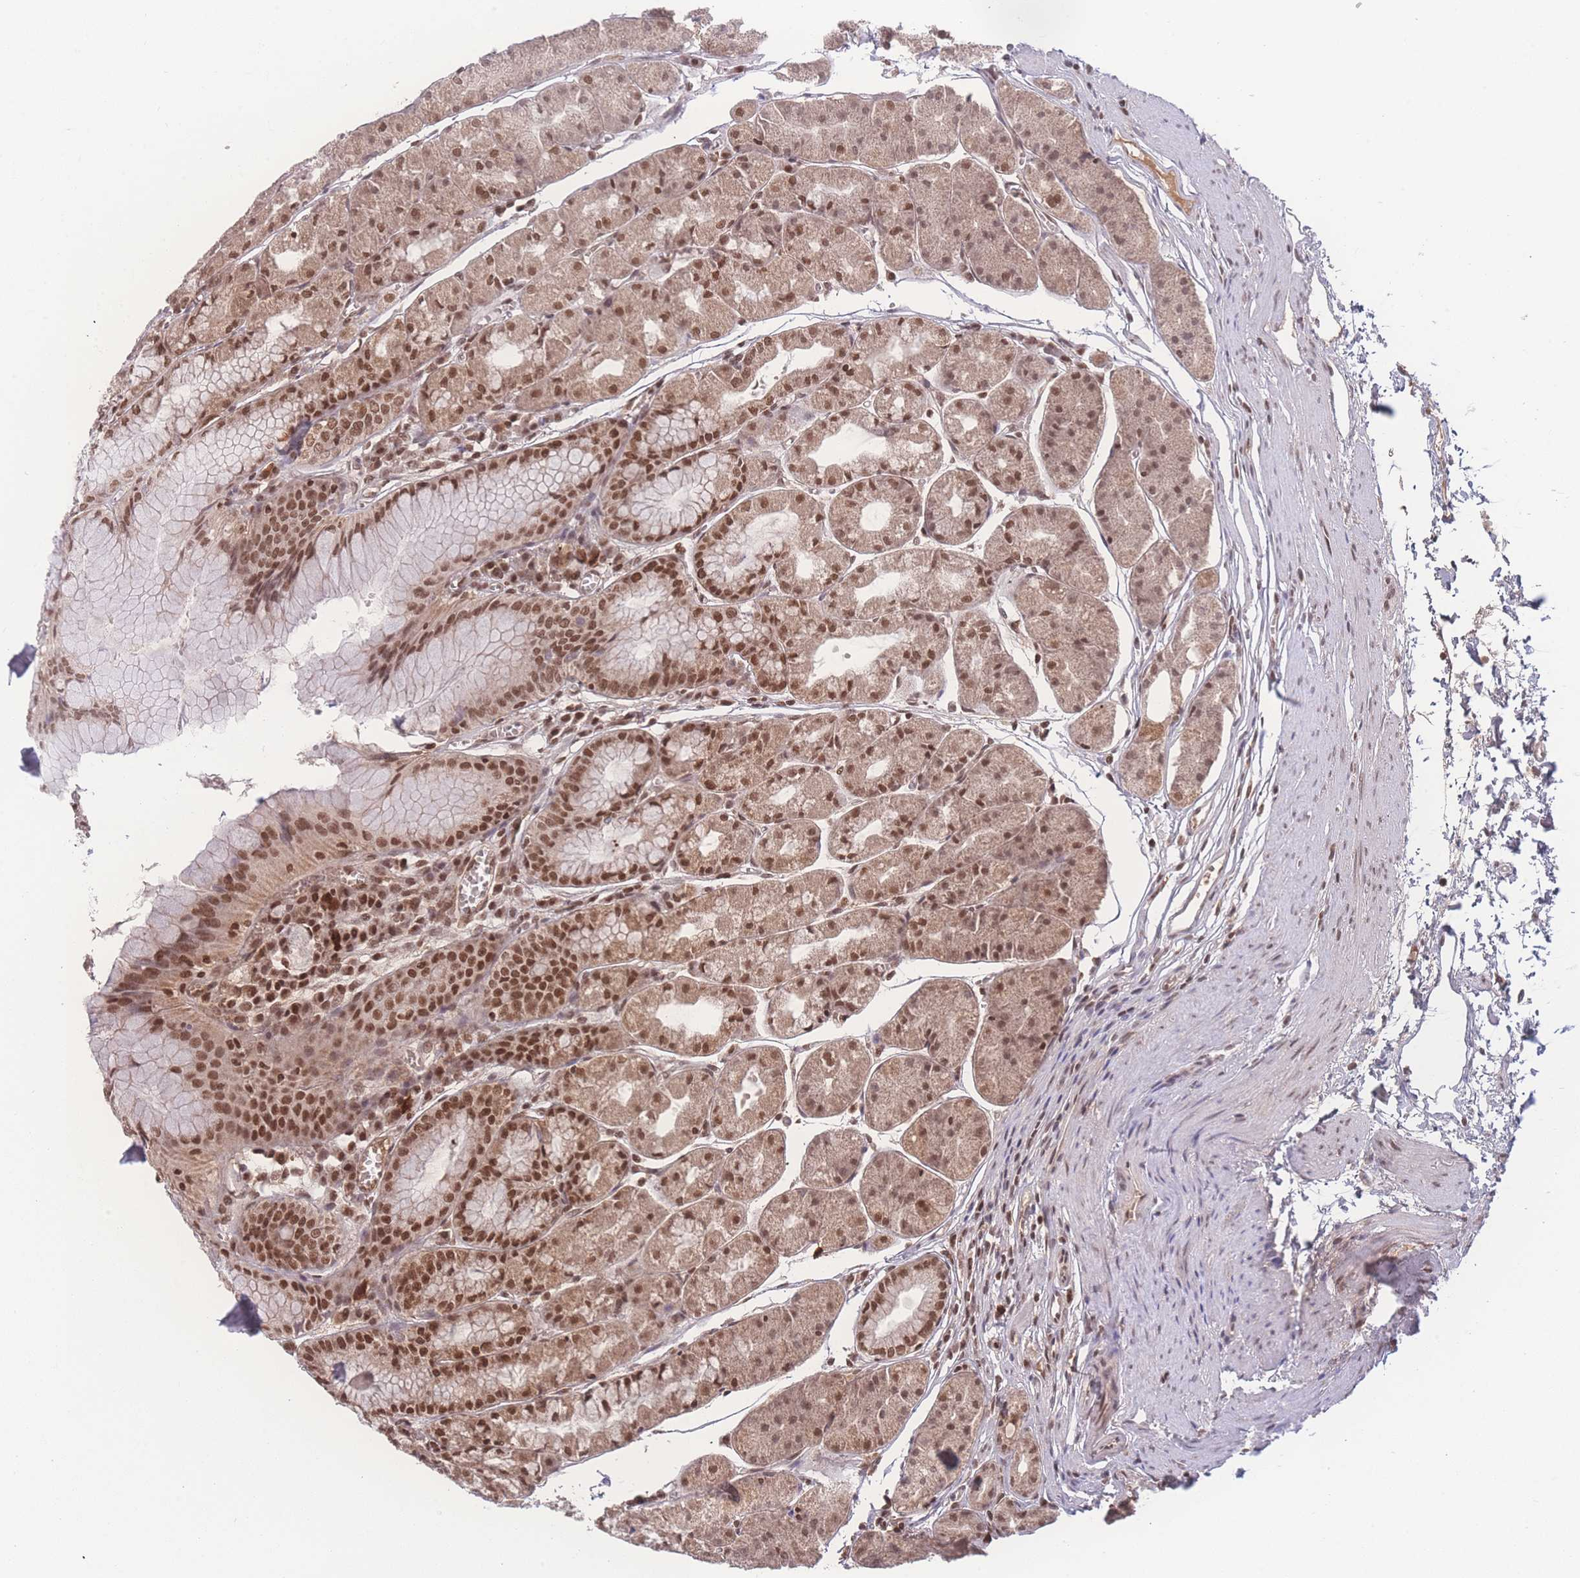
{"staining": {"intensity": "strong", "quantity": ">75%", "location": "nuclear"}, "tissue": "stomach", "cell_type": "Glandular cells", "image_type": "normal", "snomed": [{"axis": "morphology", "description": "Normal tissue, NOS"}, {"axis": "topography", "description": "Stomach"}], "caption": "Immunohistochemical staining of benign stomach displays high levels of strong nuclear staining in about >75% of glandular cells.", "gene": "RAVER1", "patient": {"sex": "male", "age": 55}}